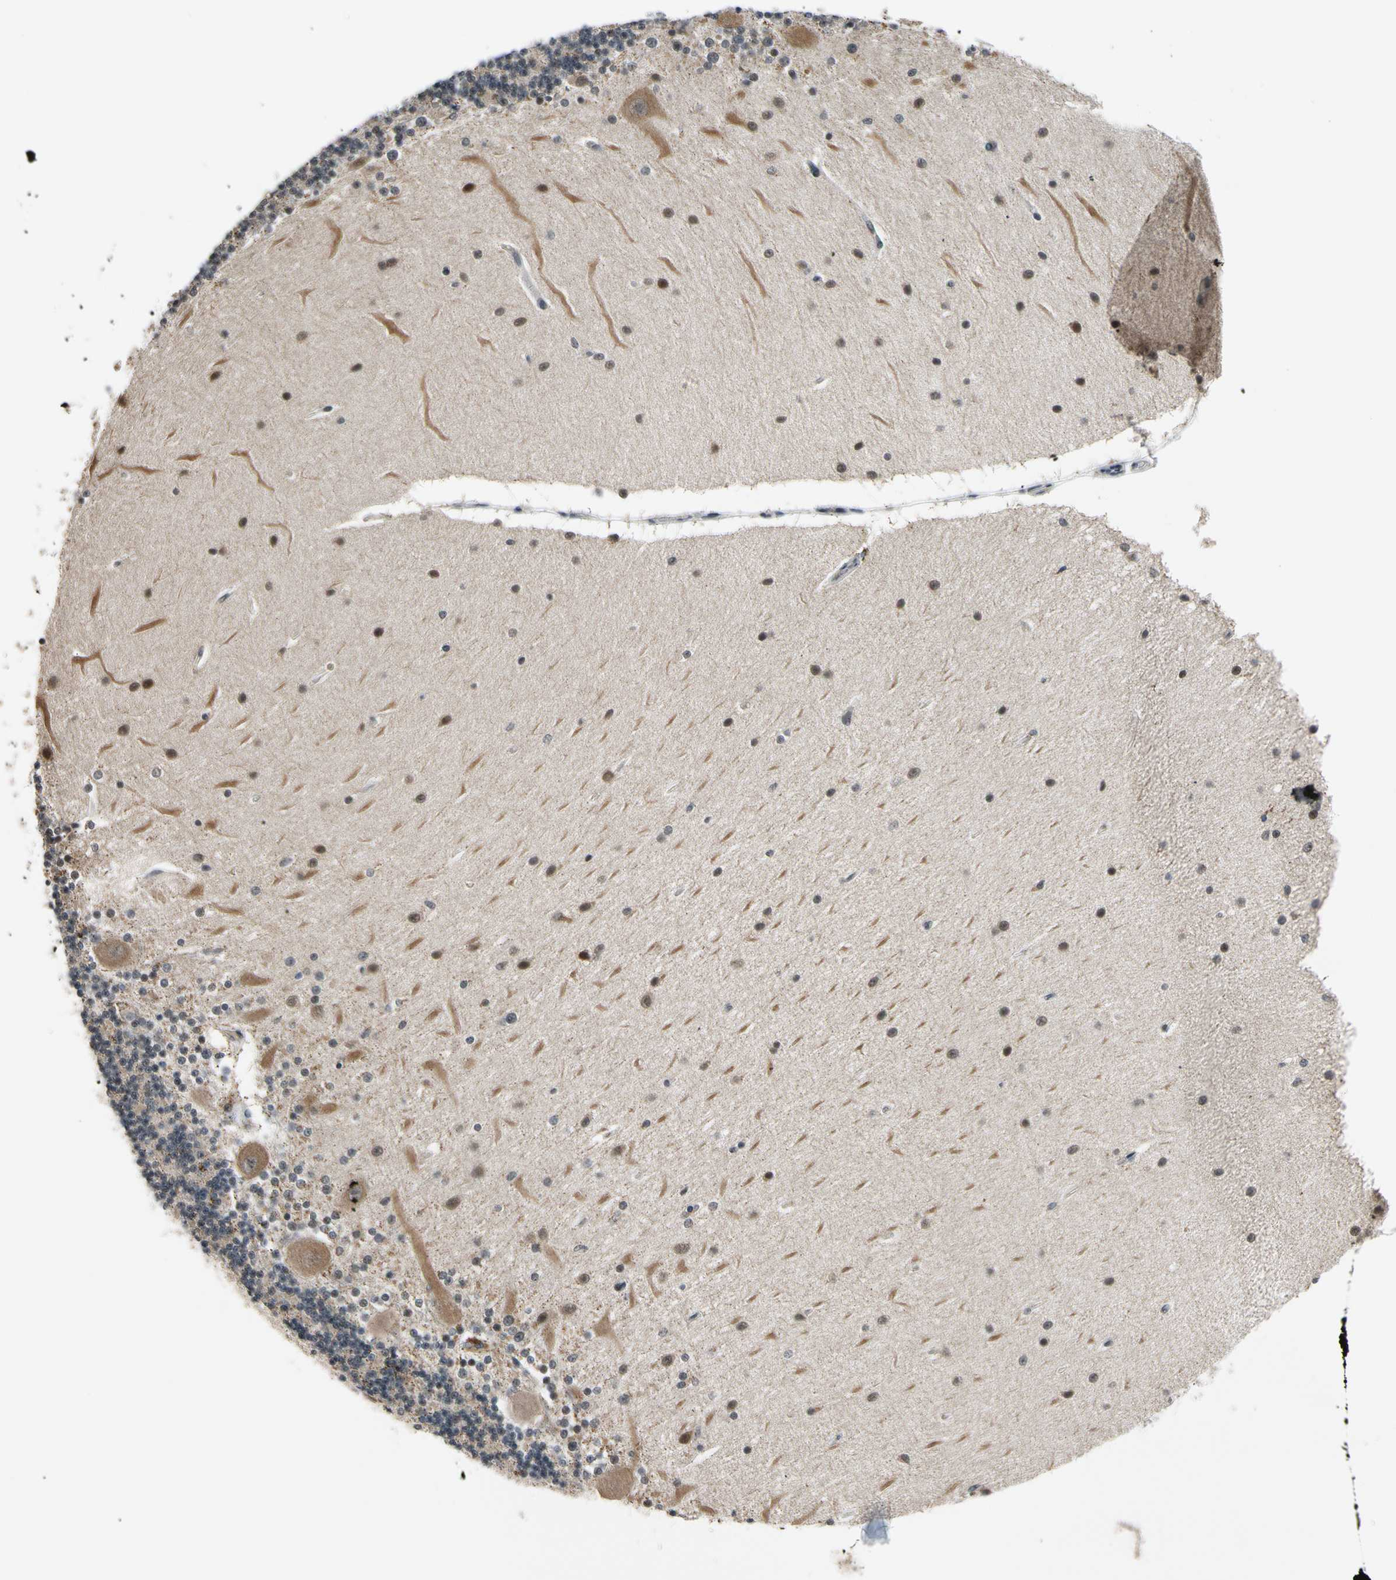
{"staining": {"intensity": "weak", "quantity": "<25%", "location": "nuclear"}, "tissue": "cerebellum", "cell_type": "Cells in granular layer", "image_type": "normal", "snomed": [{"axis": "morphology", "description": "Normal tissue, NOS"}, {"axis": "topography", "description": "Cerebellum"}], "caption": "The IHC image has no significant staining in cells in granular layer of cerebellum.", "gene": "TAF12", "patient": {"sex": "female", "age": 54}}